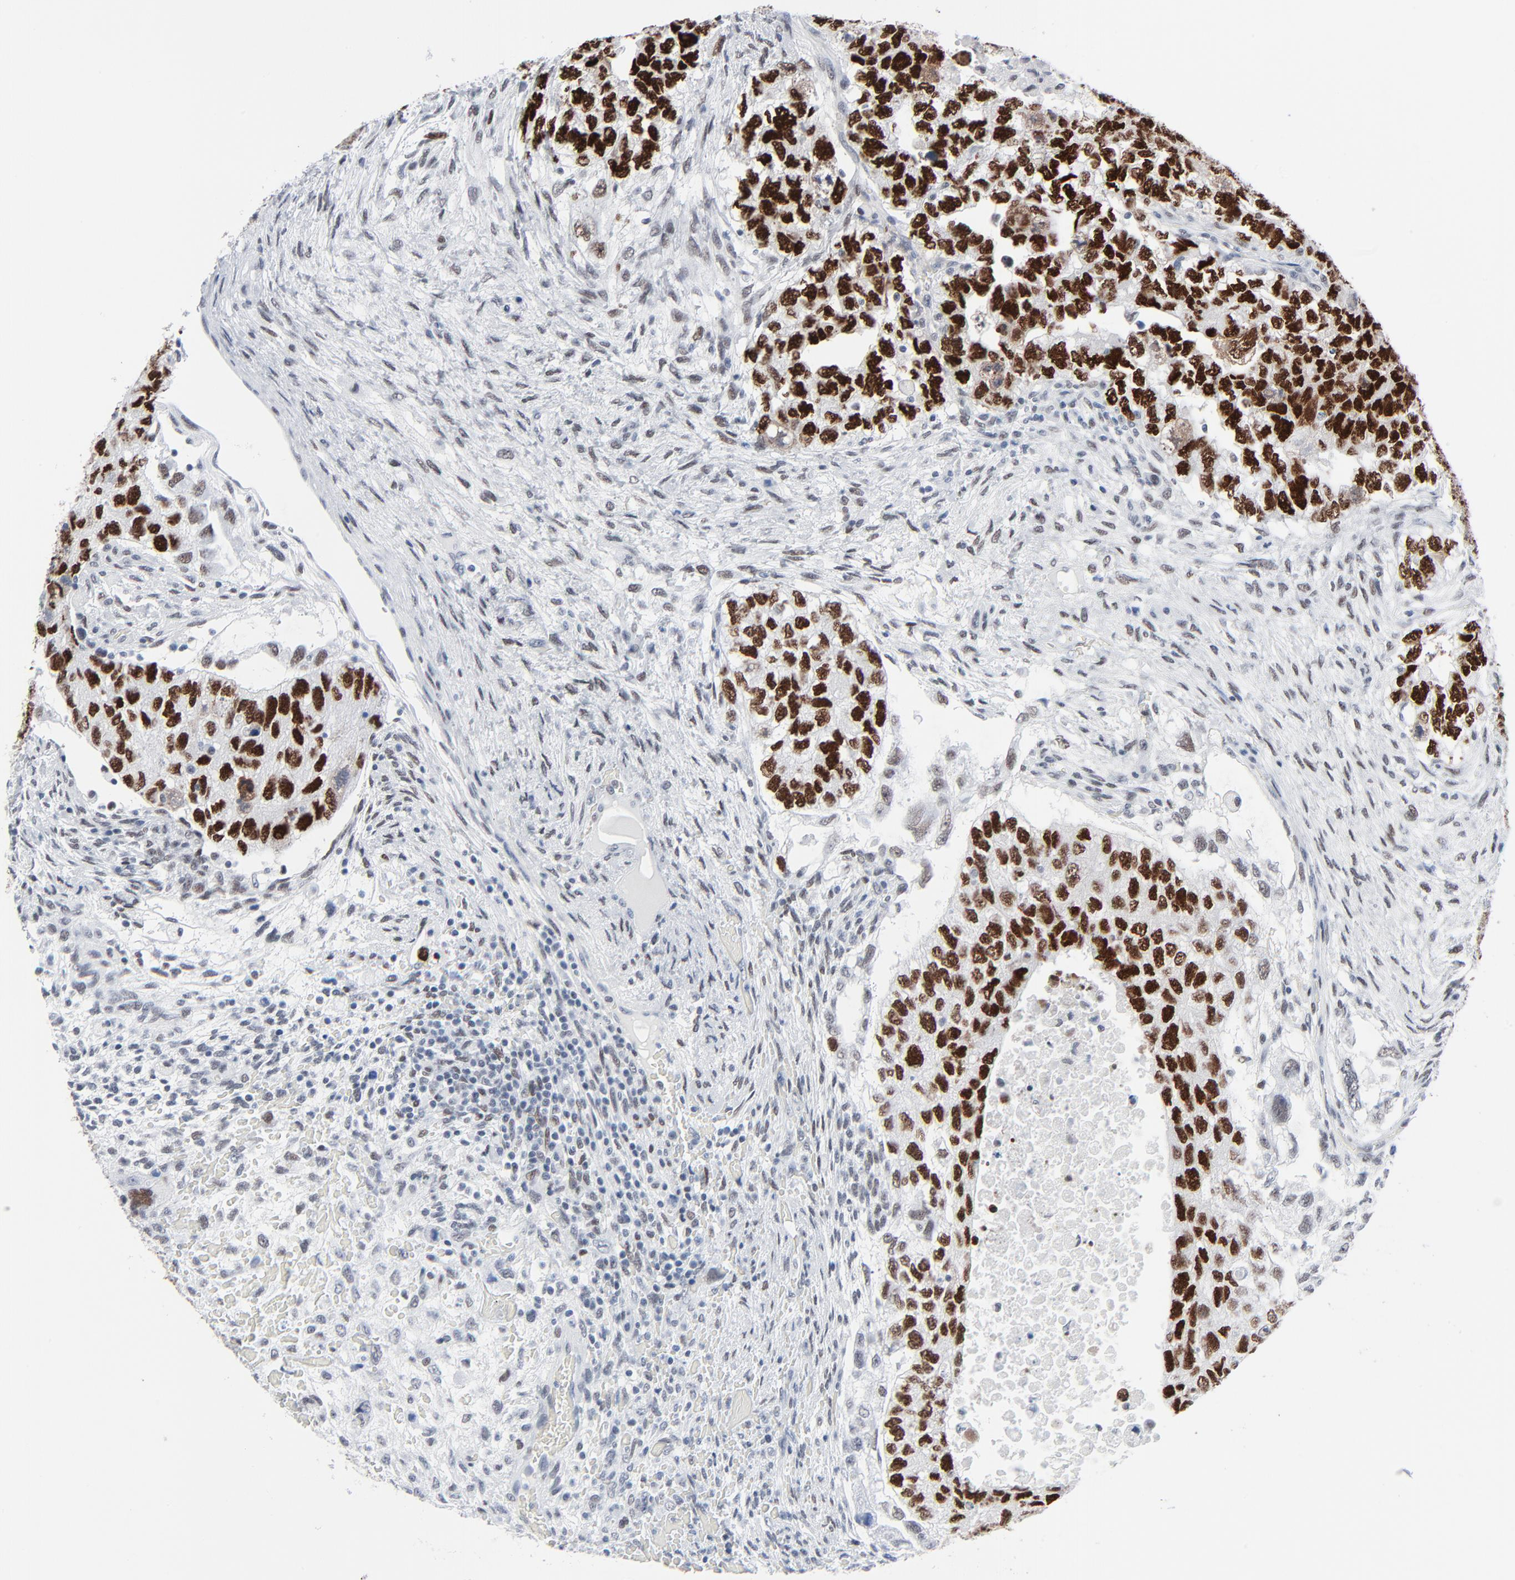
{"staining": {"intensity": "strong", "quantity": ">75%", "location": "nuclear"}, "tissue": "testis cancer", "cell_type": "Tumor cells", "image_type": "cancer", "snomed": [{"axis": "morphology", "description": "Carcinoma, Embryonal, NOS"}, {"axis": "topography", "description": "Testis"}], "caption": "This photomicrograph shows immunohistochemistry staining of testis cancer (embryonal carcinoma), with high strong nuclear expression in about >75% of tumor cells.", "gene": "SIRT1", "patient": {"sex": "male", "age": 36}}